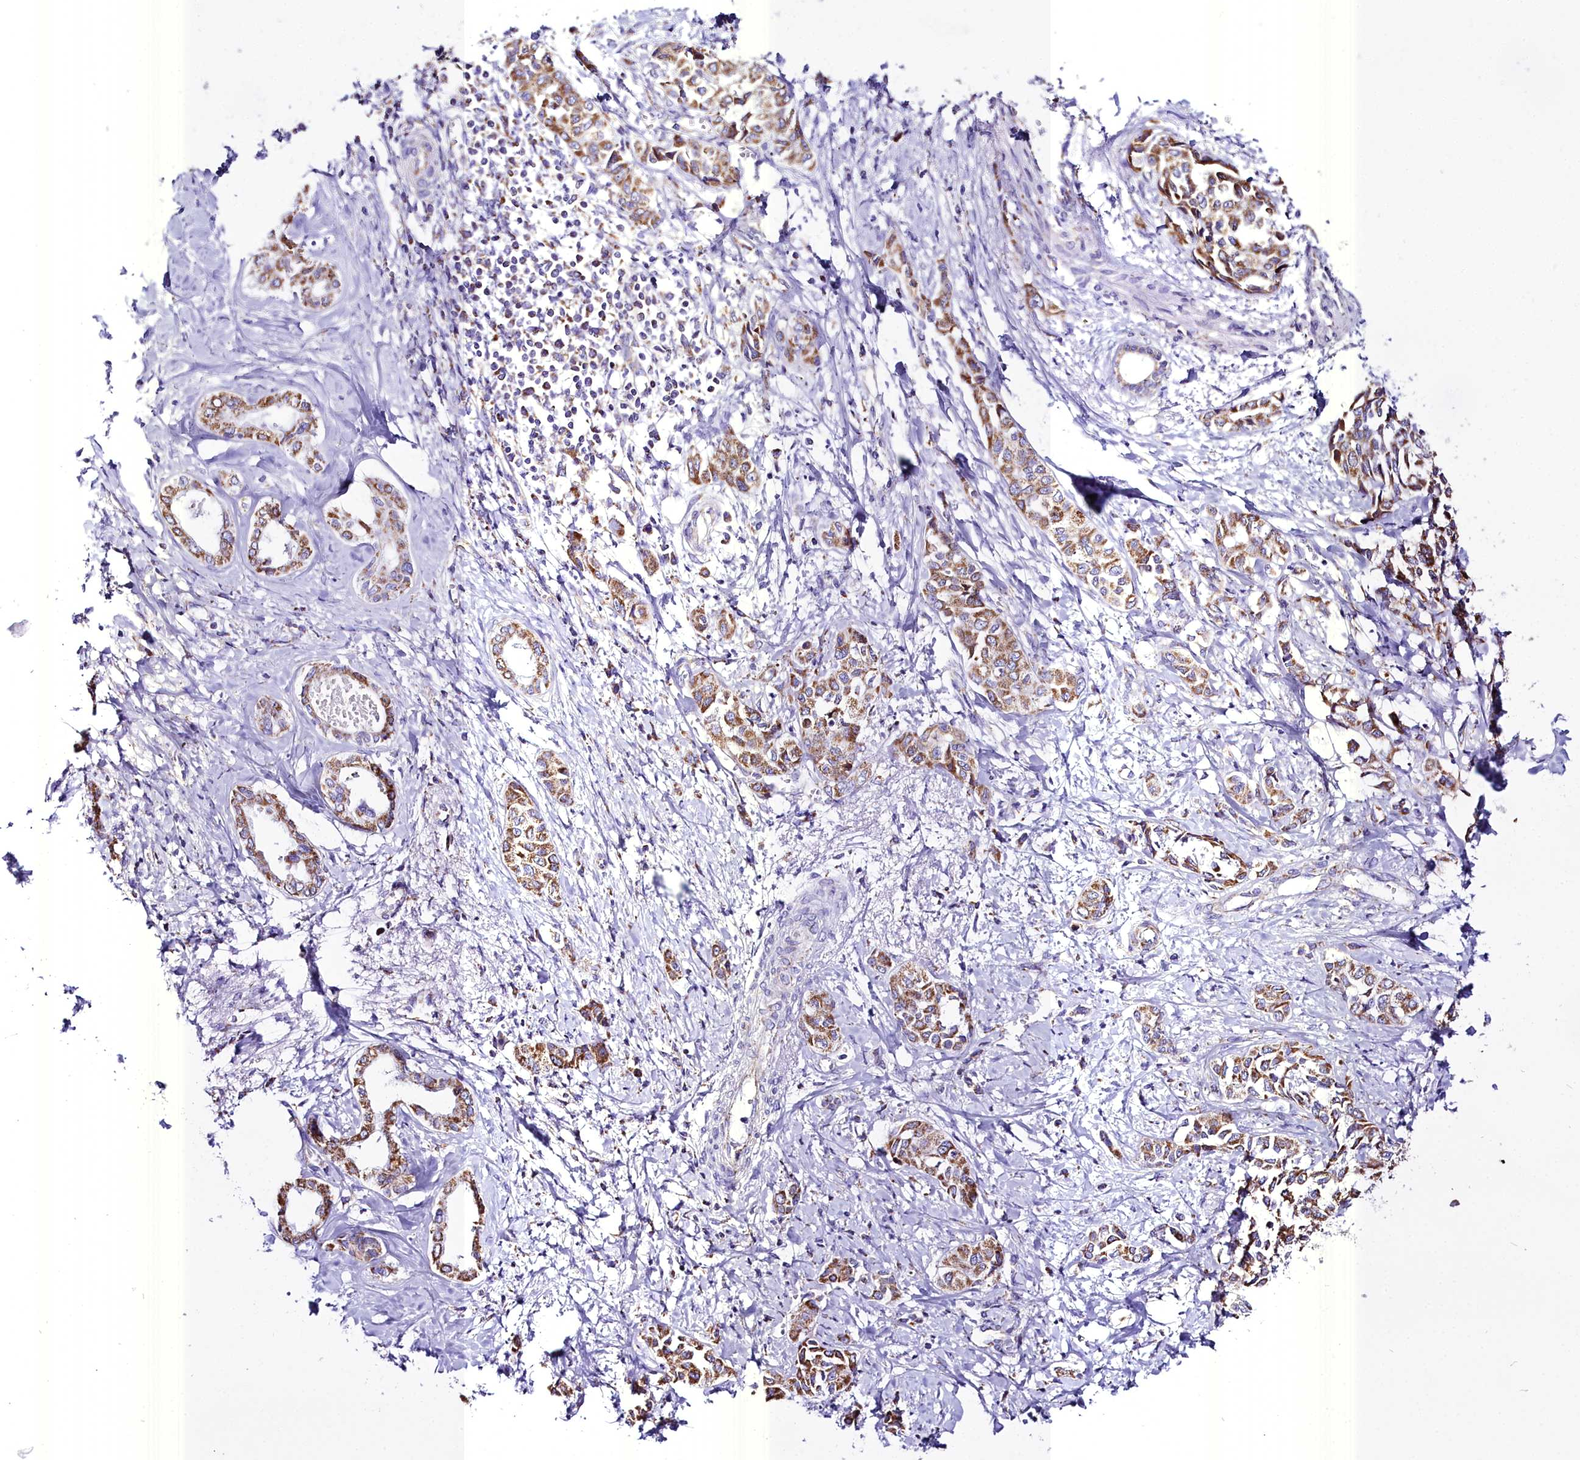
{"staining": {"intensity": "moderate", "quantity": ">75%", "location": "cytoplasmic/membranous"}, "tissue": "liver cancer", "cell_type": "Tumor cells", "image_type": "cancer", "snomed": [{"axis": "morphology", "description": "Cholangiocarcinoma"}, {"axis": "topography", "description": "Liver"}], "caption": "Protein expression analysis of human liver cancer reveals moderate cytoplasmic/membranous staining in about >75% of tumor cells.", "gene": "WDFY3", "patient": {"sex": "female", "age": 77}}